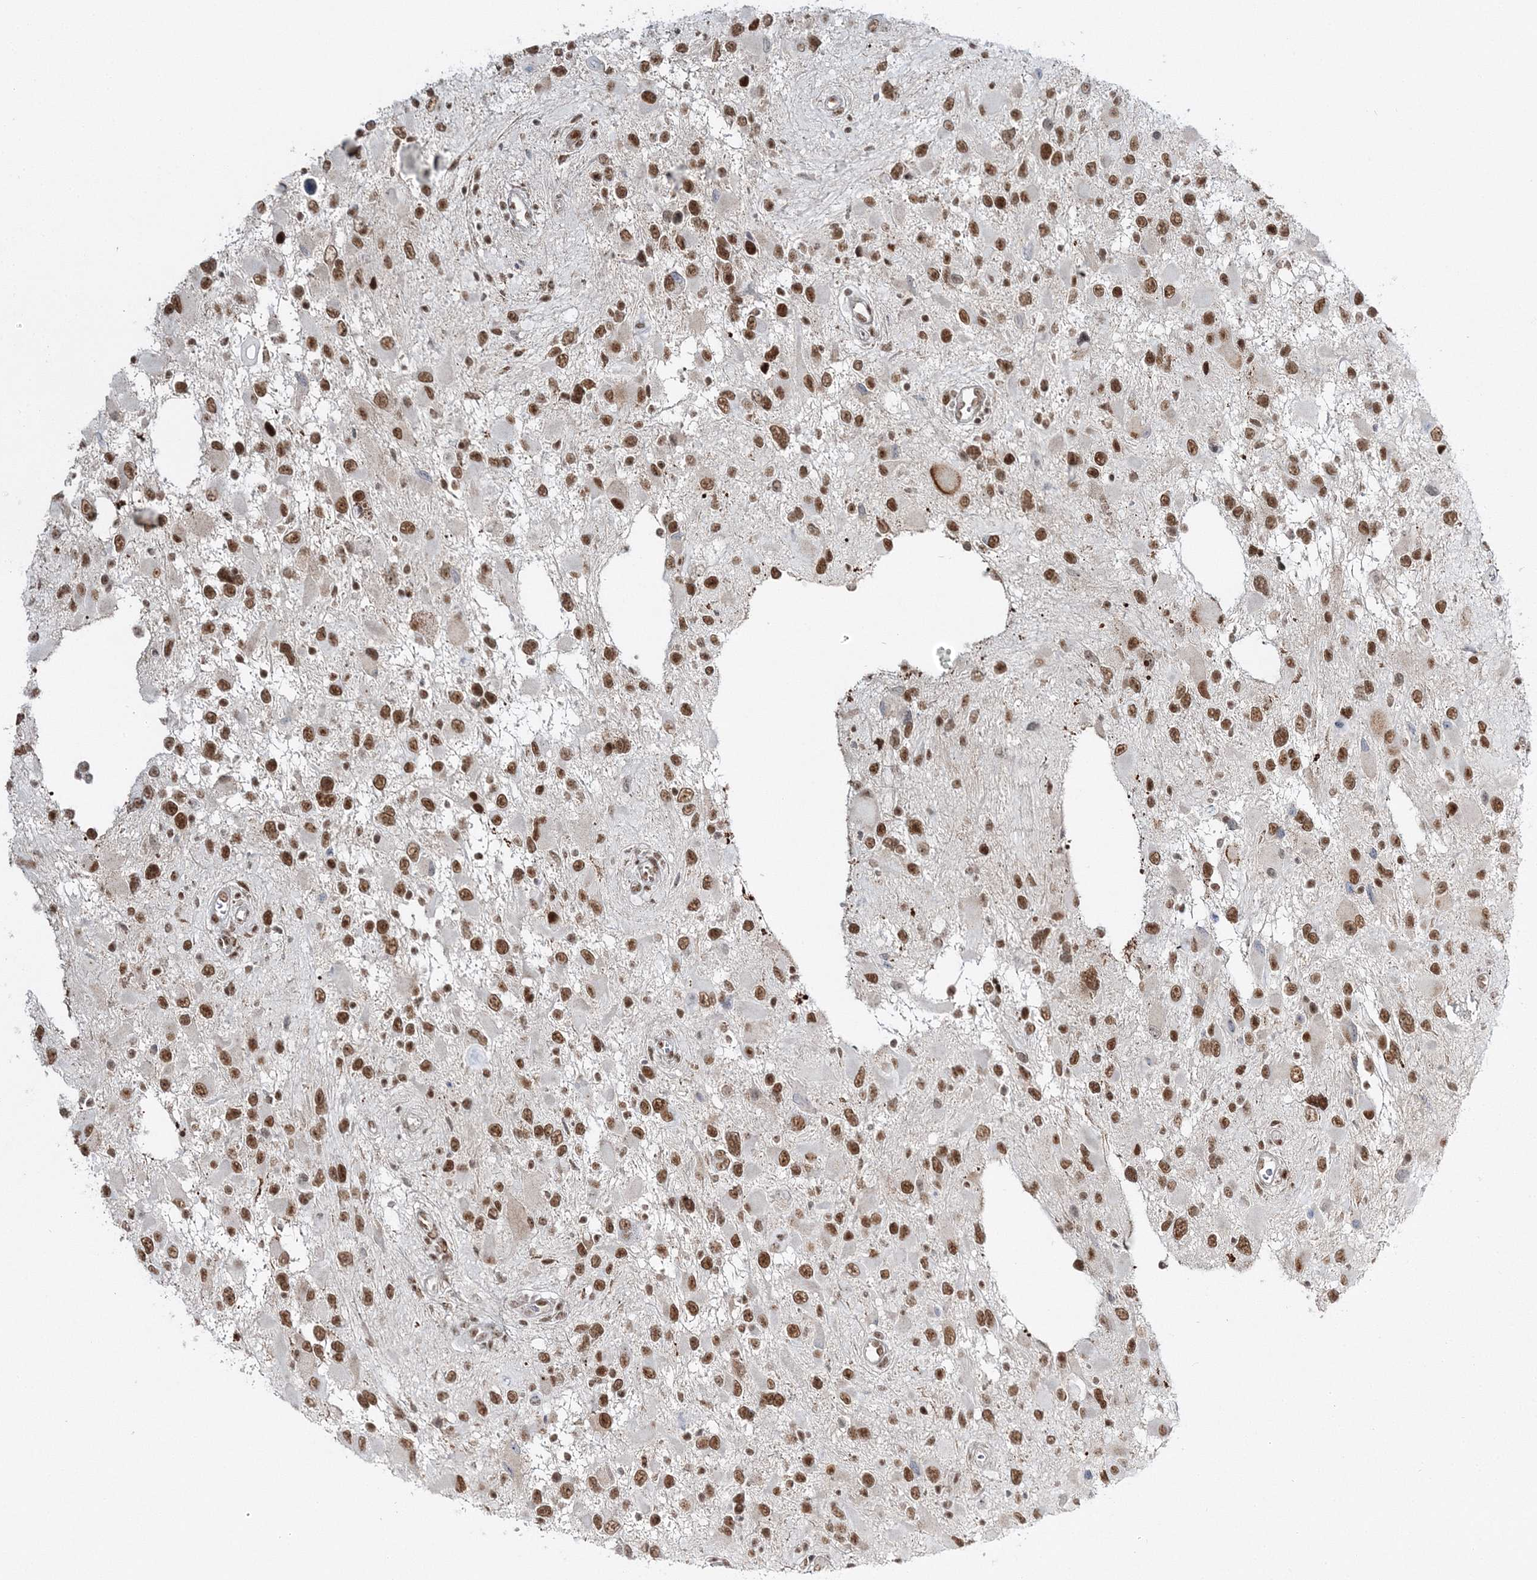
{"staining": {"intensity": "strong", "quantity": ">75%", "location": "nuclear"}, "tissue": "glioma", "cell_type": "Tumor cells", "image_type": "cancer", "snomed": [{"axis": "morphology", "description": "Glioma, malignant, High grade"}, {"axis": "topography", "description": "Brain"}], "caption": "Approximately >75% of tumor cells in human glioma display strong nuclear protein expression as visualized by brown immunohistochemical staining.", "gene": "QRICH1", "patient": {"sex": "male", "age": 53}}